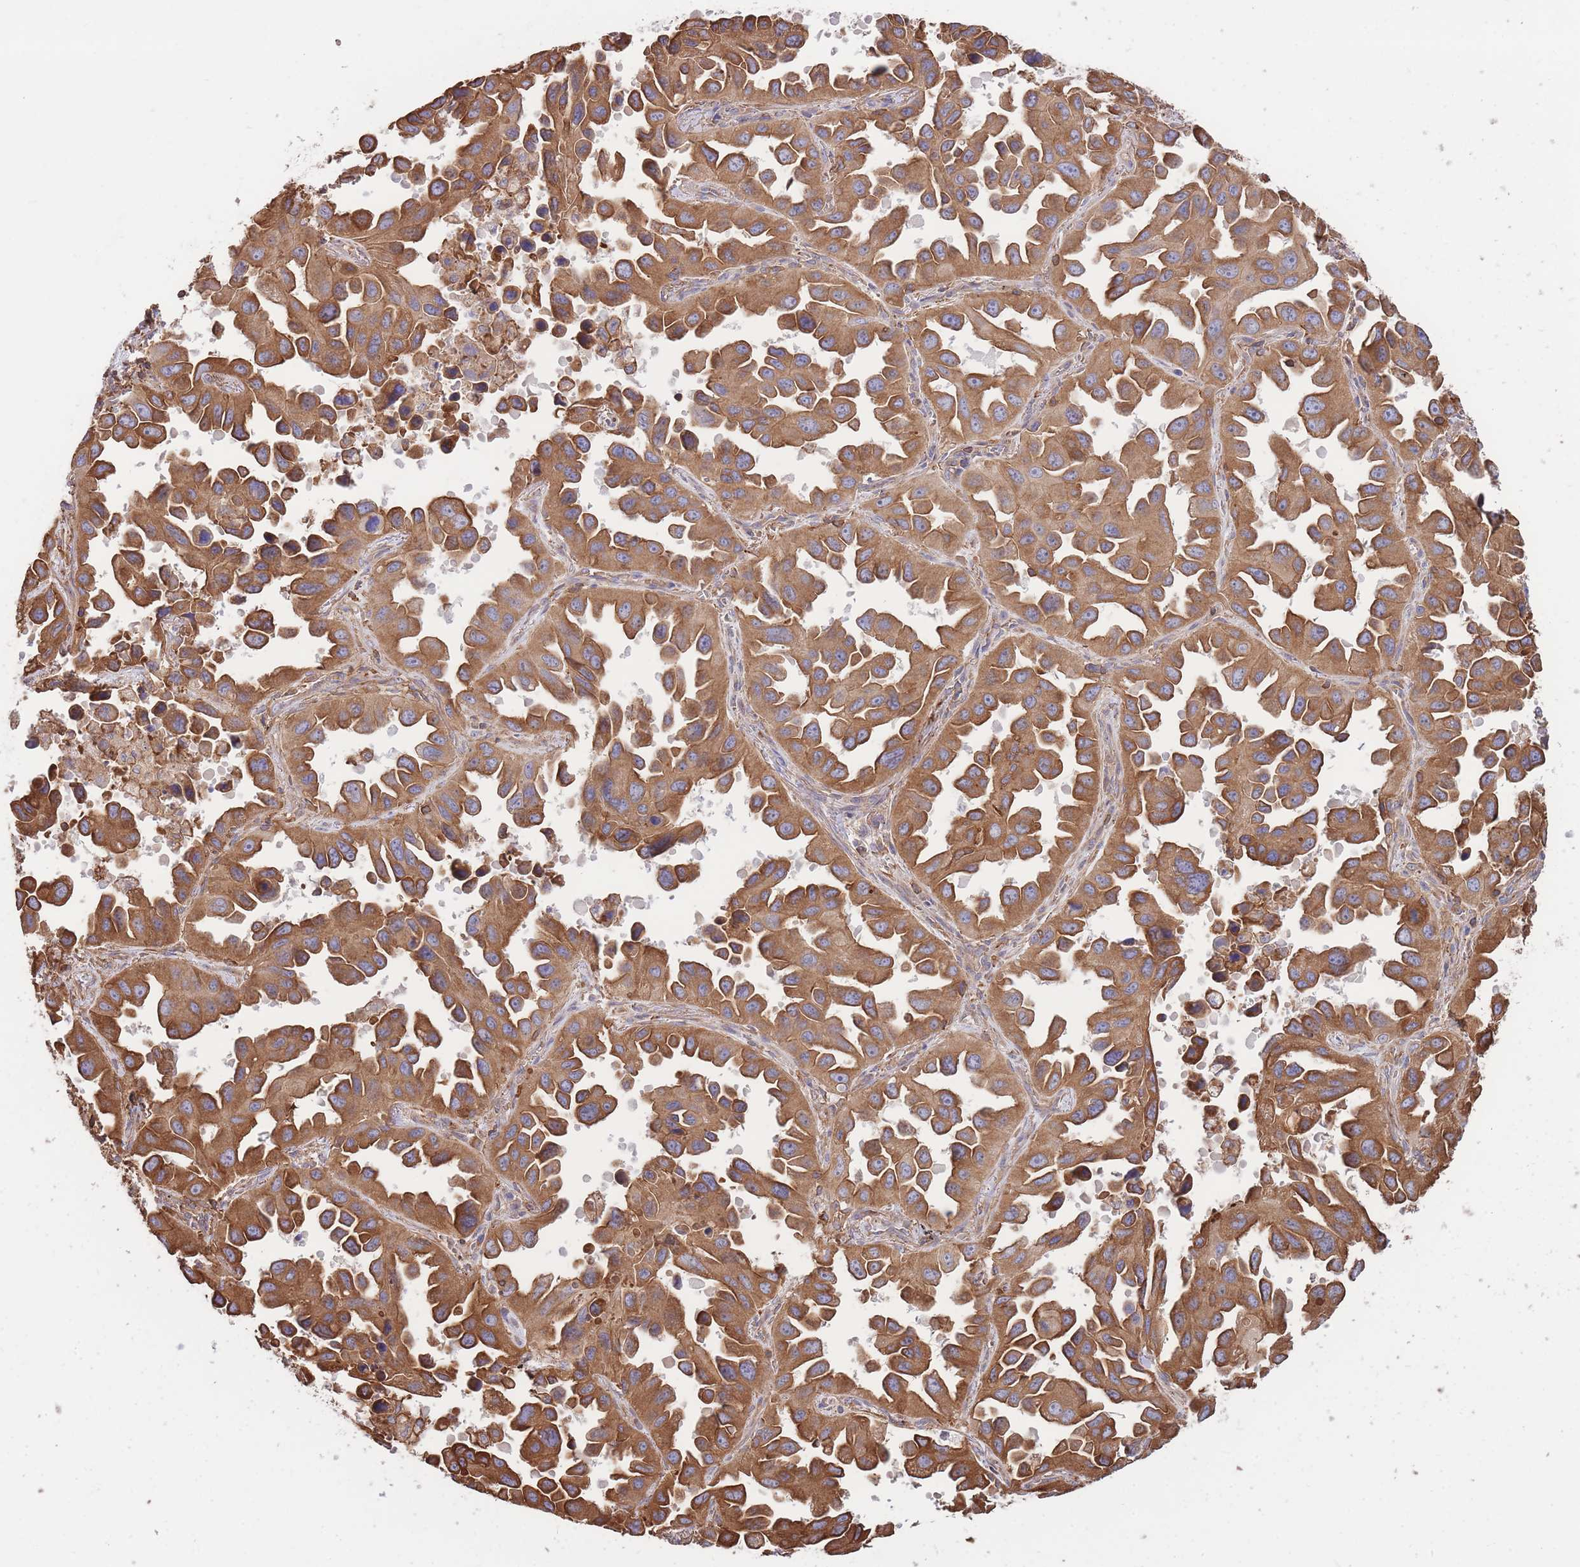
{"staining": {"intensity": "moderate", "quantity": ">75%", "location": "cytoplasmic/membranous"}, "tissue": "lung cancer", "cell_type": "Tumor cells", "image_type": "cancer", "snomed": [{"axis": "morphology", "description": "Adenocarcinoma, NOS"}, {"axis": "topography", "description": "Lung"}], "caption": "Adenocarcinoma (lung) stained with DAB (3,3'-diaminobenzidine) immunohistochemistry (IHC) demonstrates medium levels of moderate cytoplasmic/membranous expression in about >75% of tumor cells. The staining was performed using DAB (3,3'-diaminobenzidine) to visualize the protein expression in brown, while the nuclei were stained in blue with hematoxylin (Magnification: 20x).", "gene": "LRRN4CL", "patient": {"sex": "male", "age": 66}}